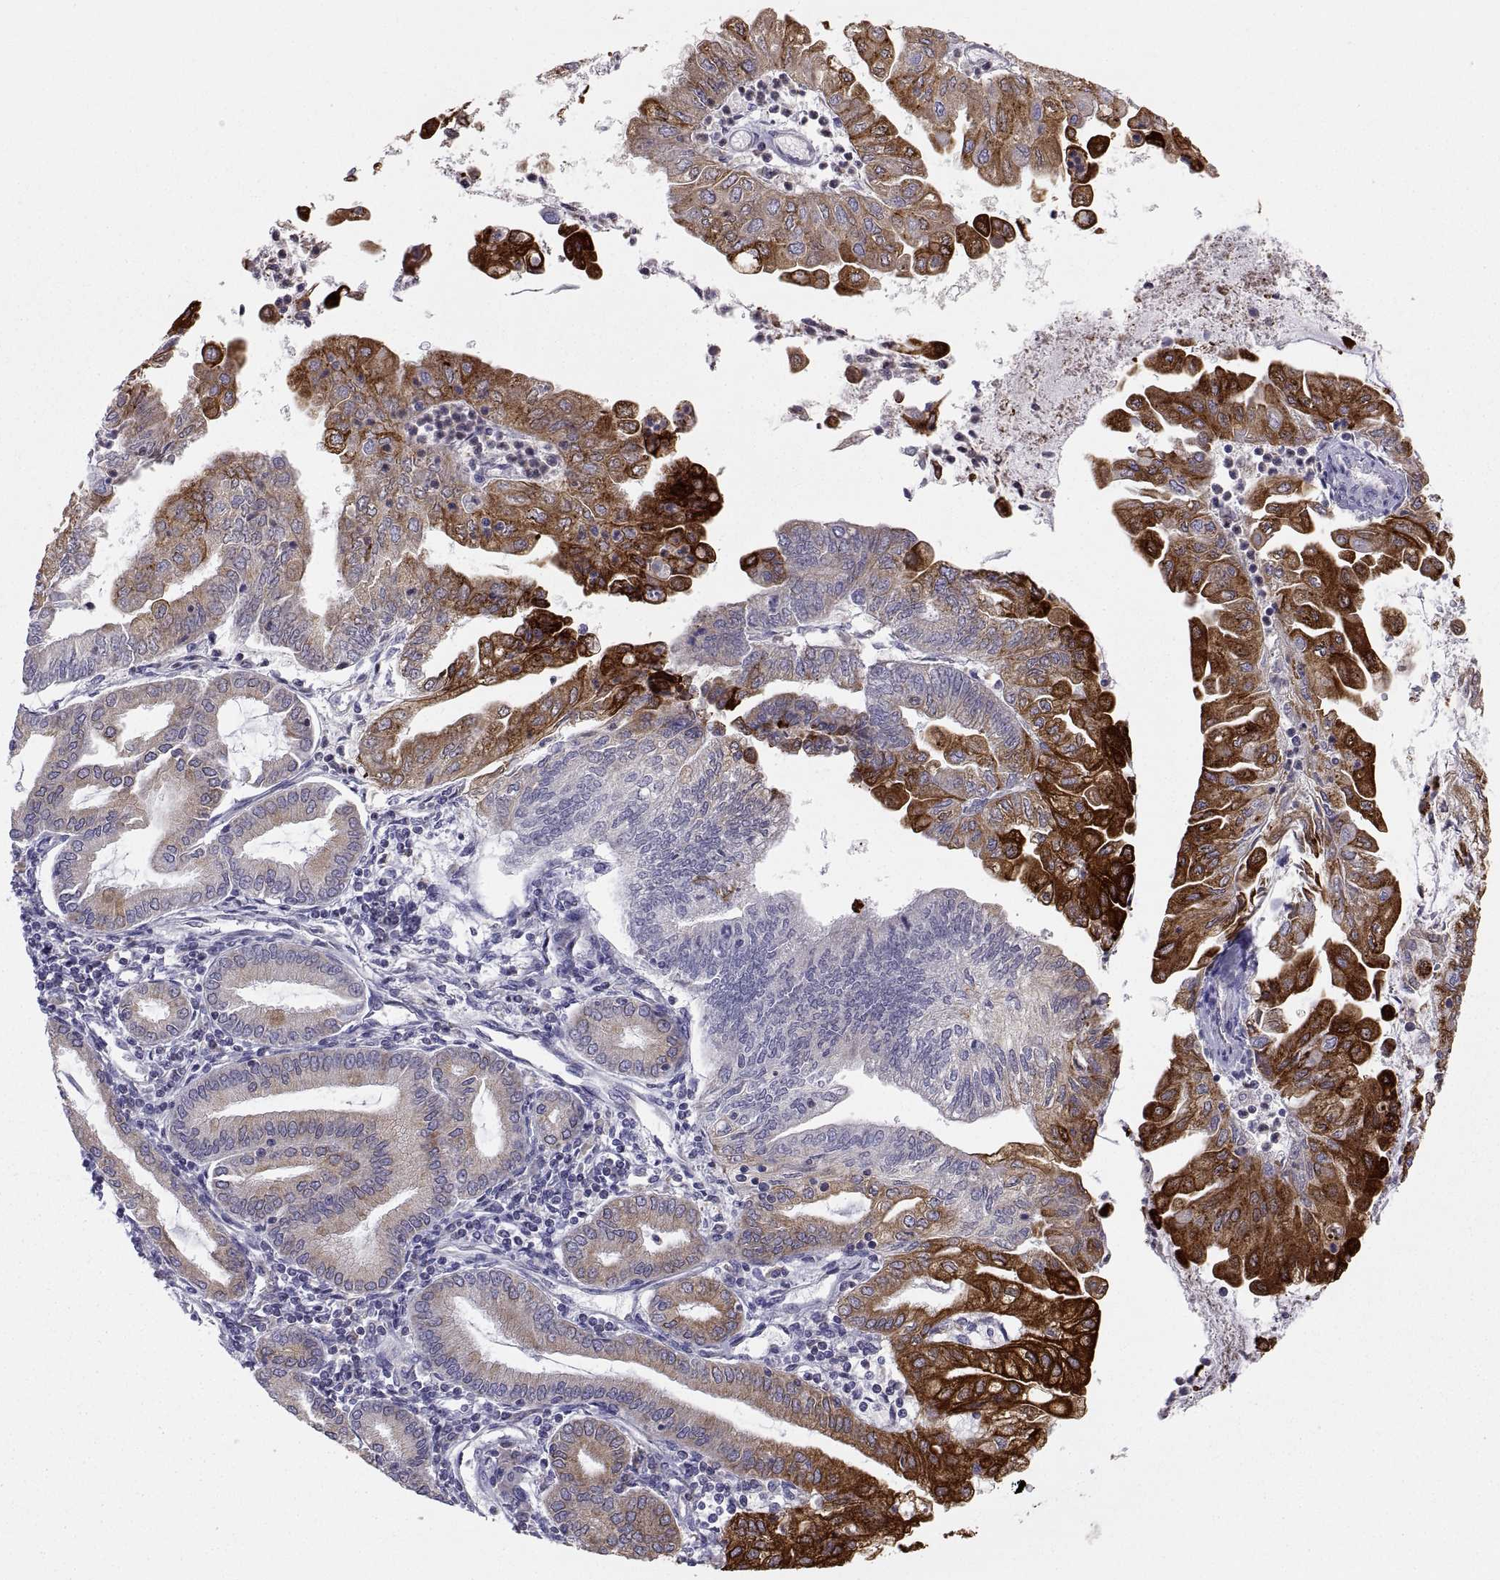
{"staining": {"intensity": "strong", "quantity": "<25%", "location": "cytoplasmic/membranous"}, "tissue": "endometrial cancer", "cell_type": "Tumor cells", "image_type": "cancer", "snomed": [{"axis": "morphology", "description": "Adenocarcinoma, NOS"}, {"axis": "topography", "description": "Endometrium"}], "caption": "Immunohistochemistry of endometrial adenocarcinoma exhibits medium levels of strong cytoplasmic/membranous positivity in about <25% of tumor cells.", "gene": "ERO1A", "patient": {"sex": "female", "age": 55}}